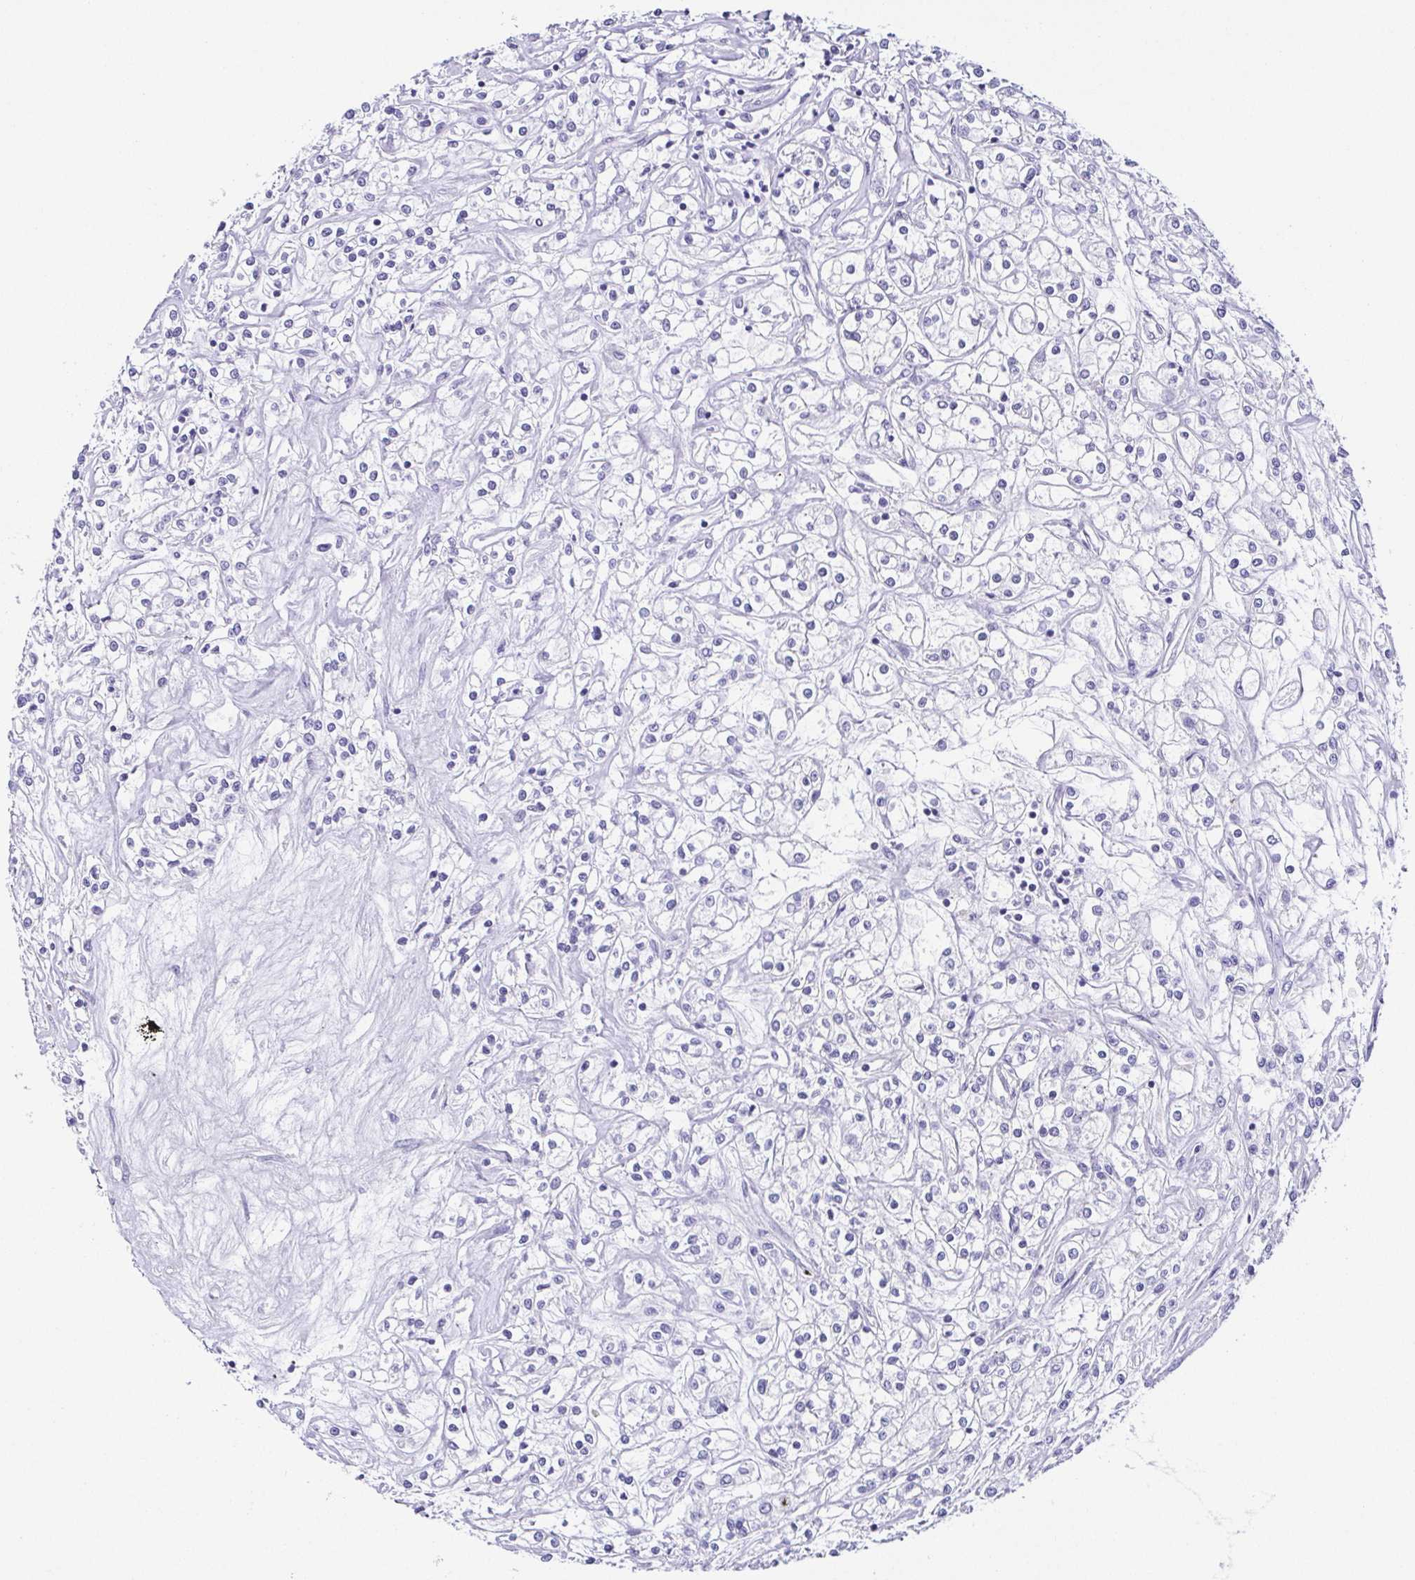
{"staining": {"intensity": "negative", "quantity": "none", "location": "none"}, "tissue": "renal cancer", "cell_type": "Tumor cells", "image_type": "cancer", "snomed": [{"axis": "morphology", "description": "Adenocarcinoma, NOS"}, {"axis": "topography", "description": "Kidney"}], "caption": "Tumor cells are negative for protein expression in human renal adenocarcinoma.", "gene": "ESX1", "patient": {"sex": "female", "age": 59}}